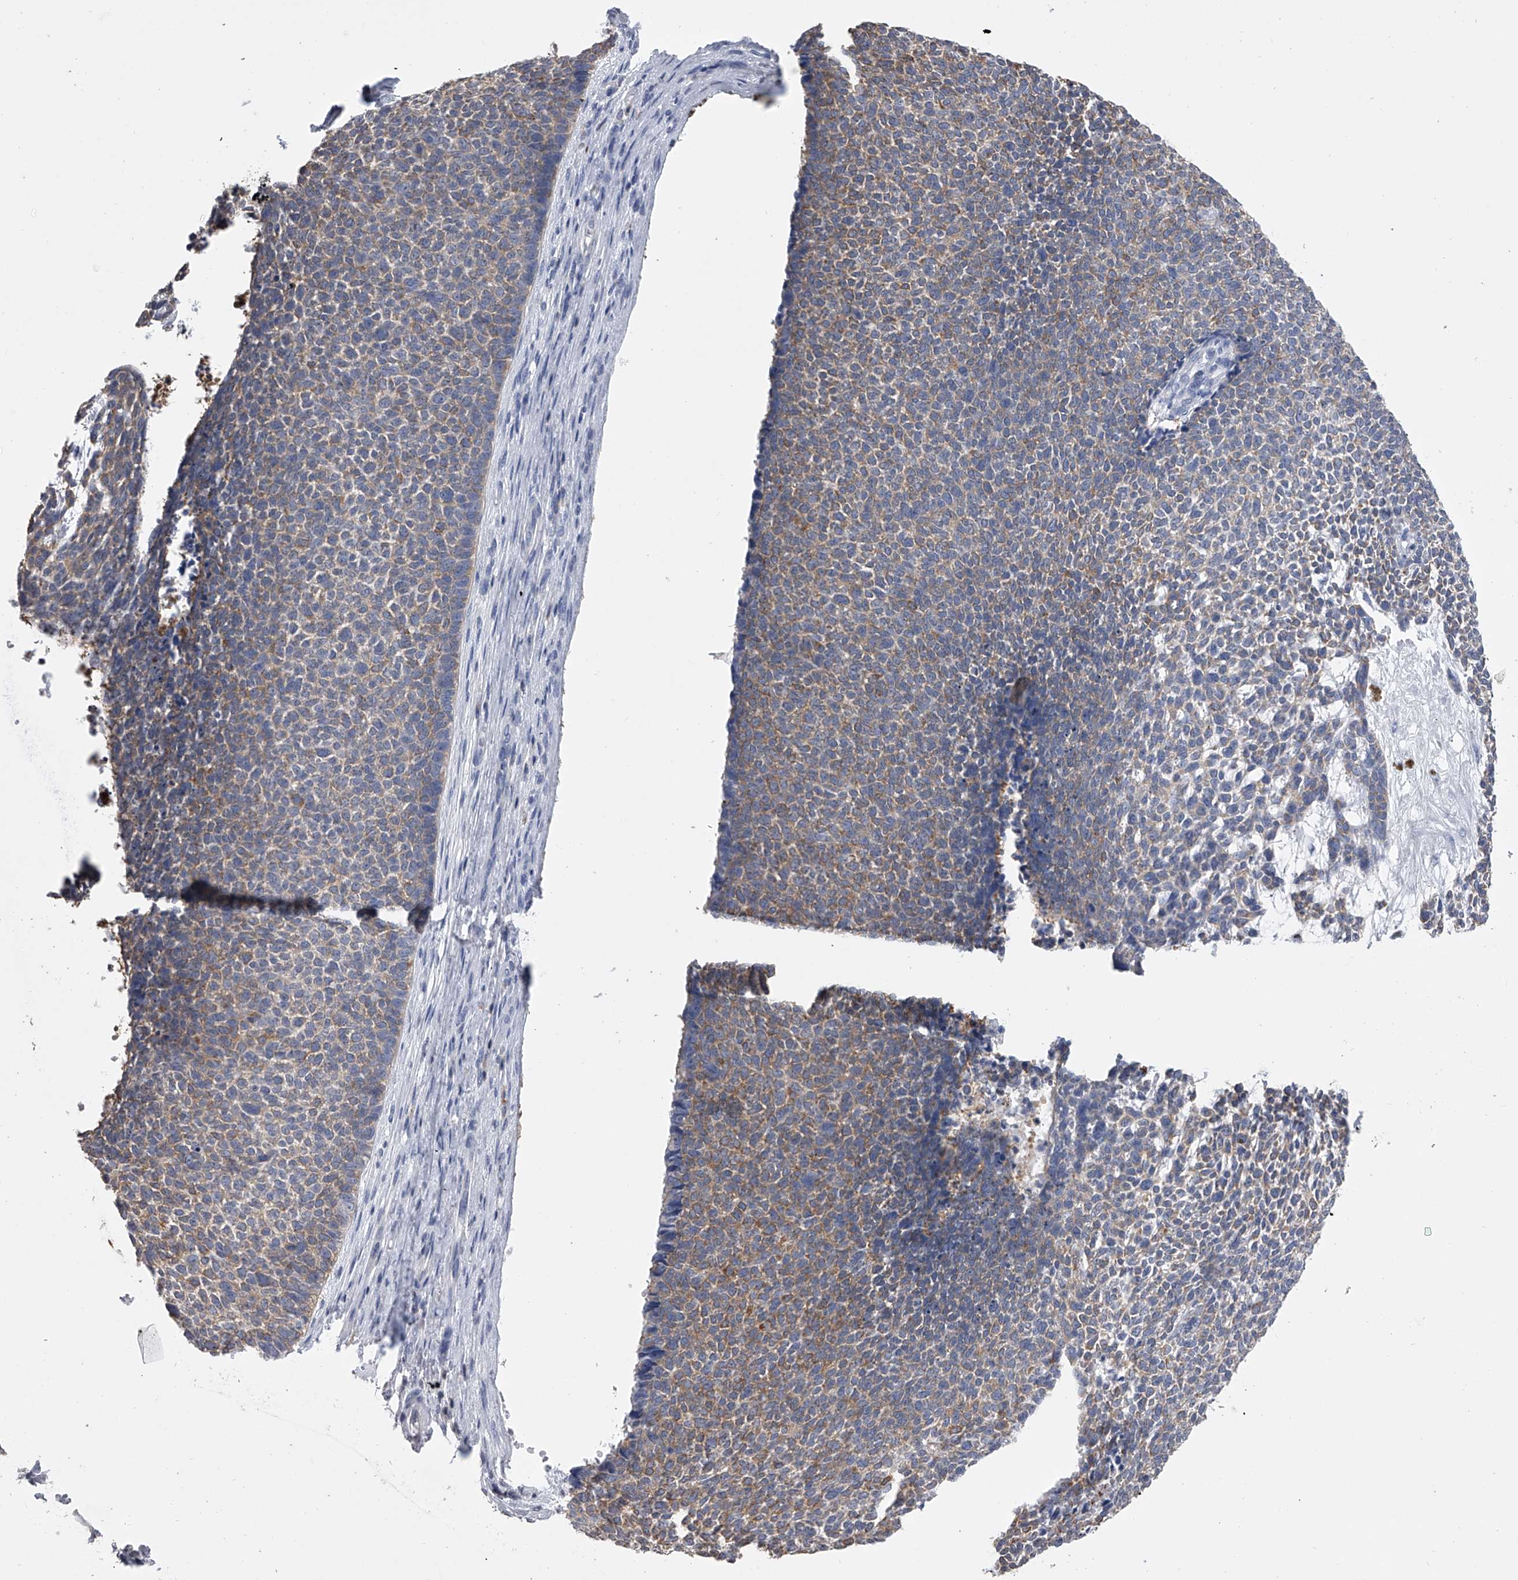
{"staining": {"intensity": "moderate", "quantity": "<25%", "location": "cytoplasmic/membranous"}, "tissue": "skin cancer", "cell_type": "Tumor cells", "image_type": "cancer", "snomed": [{"axis": "morphology", "description": "Basal cell carcinoma"}, {"axis": "topography", "description": "Skin"}], "caption": "Protein expression analysis of human skin cancer reveals moderate cytoplasmic/membranous staining in about <25% of tumor cells.", "gene": "TASP1", "patient": {"sex": "female", "age": 84}}